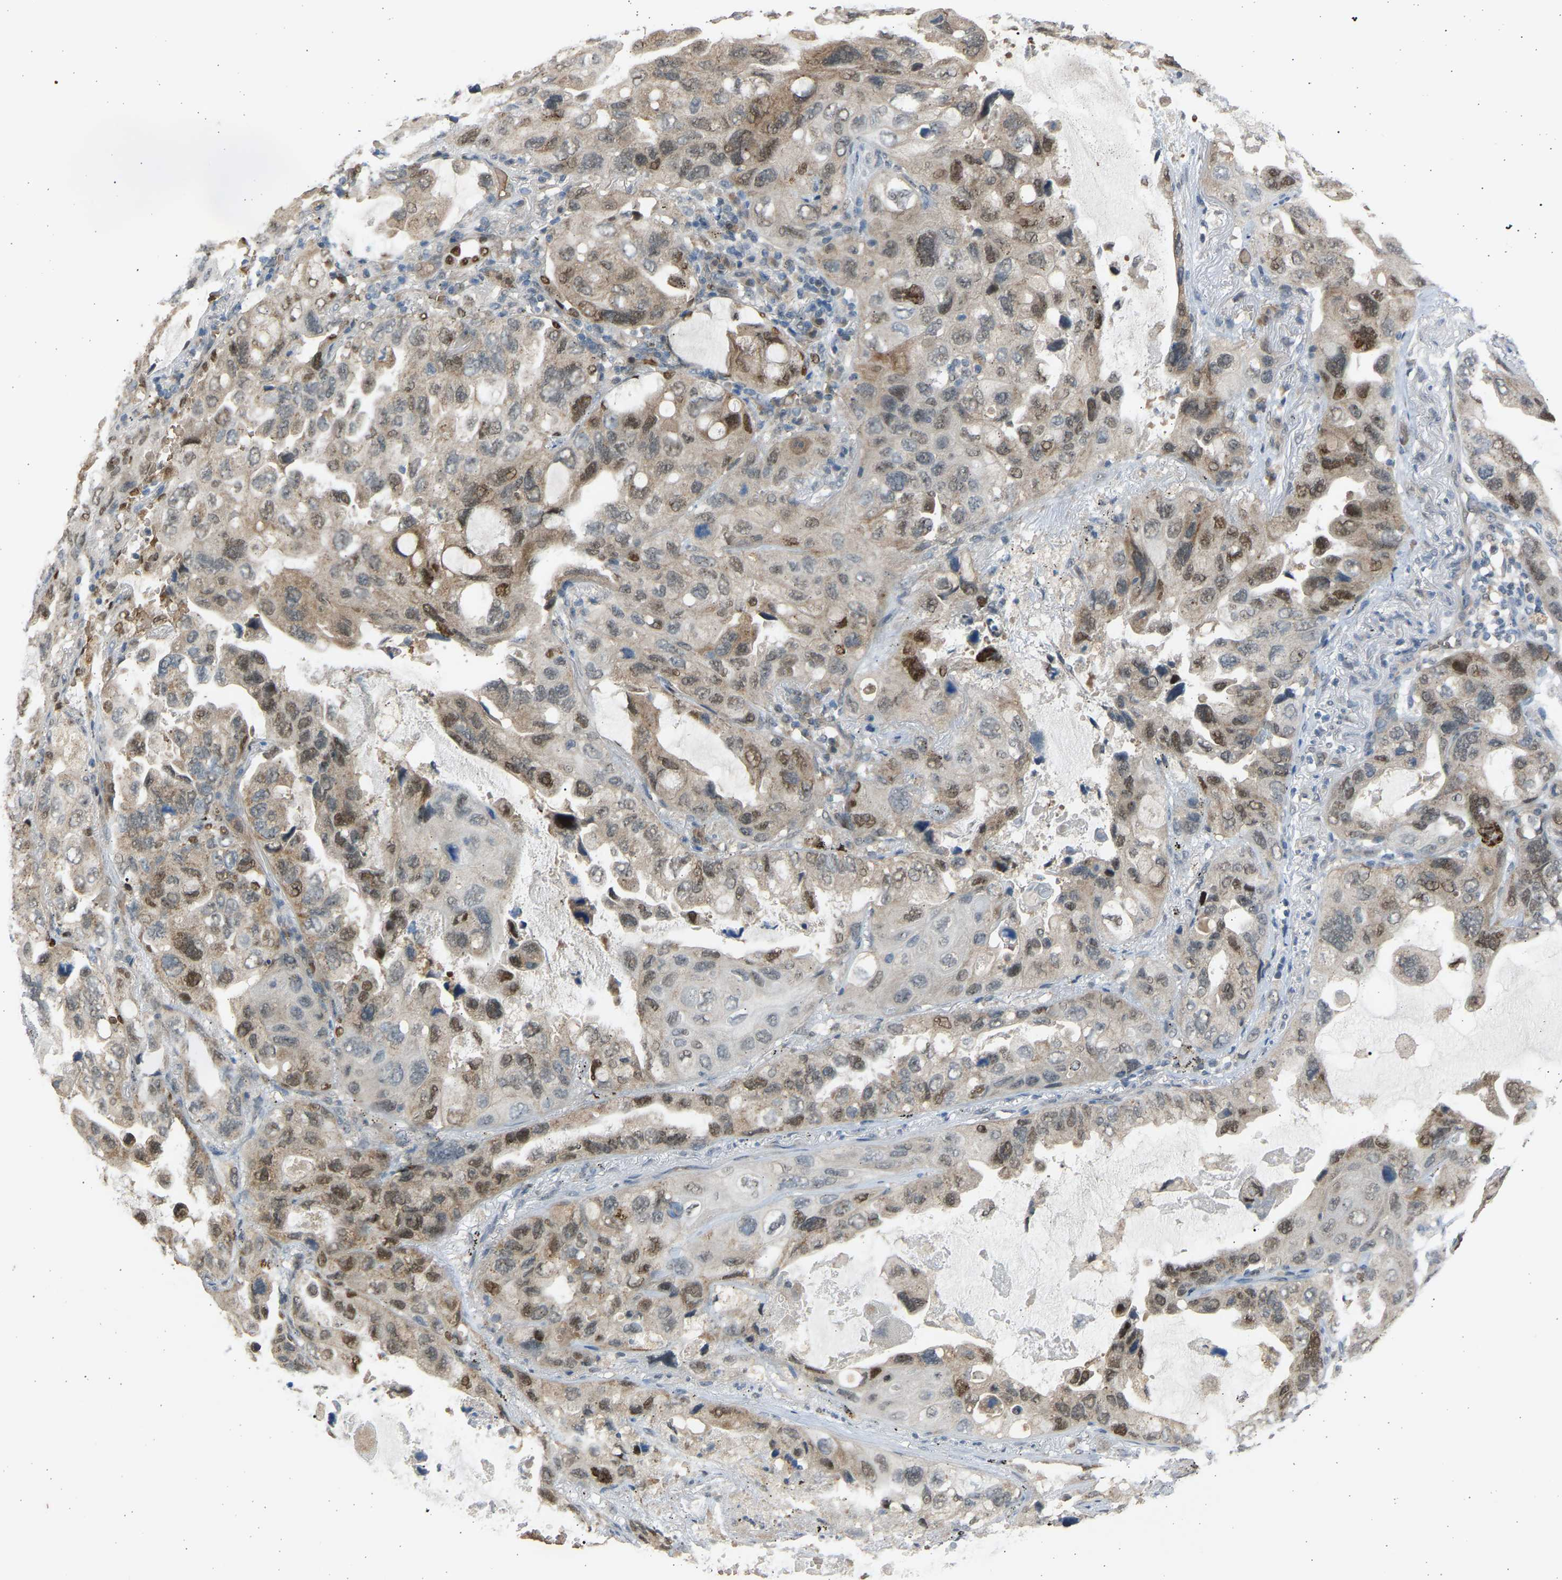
{"staining": {"intensity": "moderate", "quantity": ">75%", "location": "nuclear"}, "tissue": "lung cancer", "cell_type": "Tumor cells", "image_type": "cancer", "snomed": [{"axis": "morphology", "description": "Squamous cell carcinoma, NOS"}, {"axis": "topography", "description": "Lung"}], "caption": "Immunohistochemistry (DAB) staining of squamous cell carcinoma (lung) reveals moderate nuclear protein staining in about >75% of tumor cells. Ihc stains the protein in brown and the nuclei are stained blue.", "gene": "BIRC2", "patient": {"sex": "female", "age": 73}}